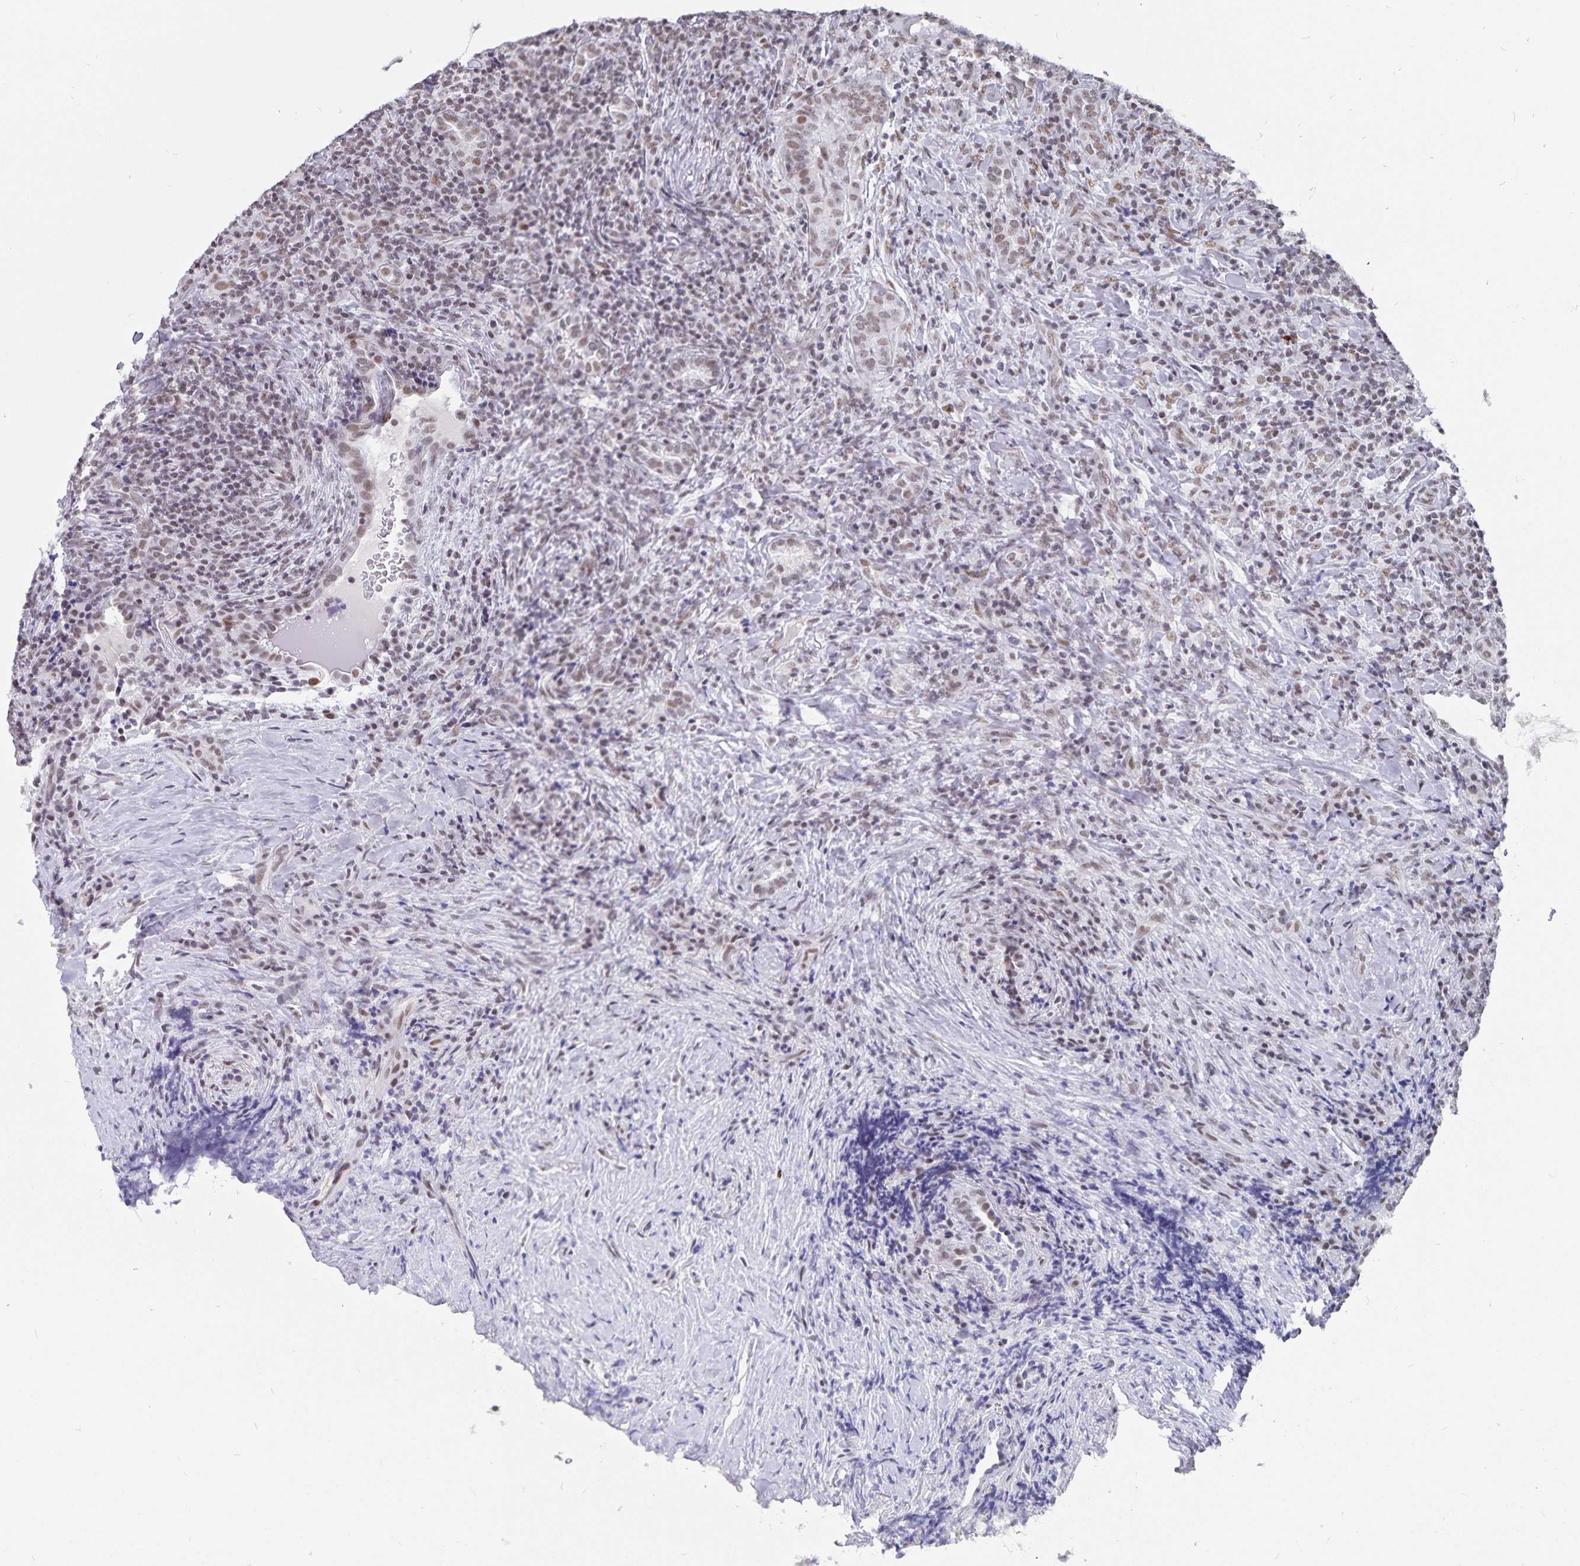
{"staining": {"intensity": "weak", "quantity": ">75%", "location": "nuclear"}, "tissue": "lymphoma", "cell_type": "Tumor cells", "image_type": "cancer", "snomed": [{"axis": "morphology", "description": "Hodgkin's disease, NOS"}, {"axis": "topography", "description": "Lung"}], "caption": "Lymphoma tissue reveals weak nuclear staining in approximately >75% of tumor cells The staining was performed using DAB (3,3'-diaminobenzidine) to visualize the protein expression in brown, while the nuclei were stained in blue with hematoxylin (Magnification: 20x).", "gene": "PBX2", "patient": {"sex": "male", "age": 17}}